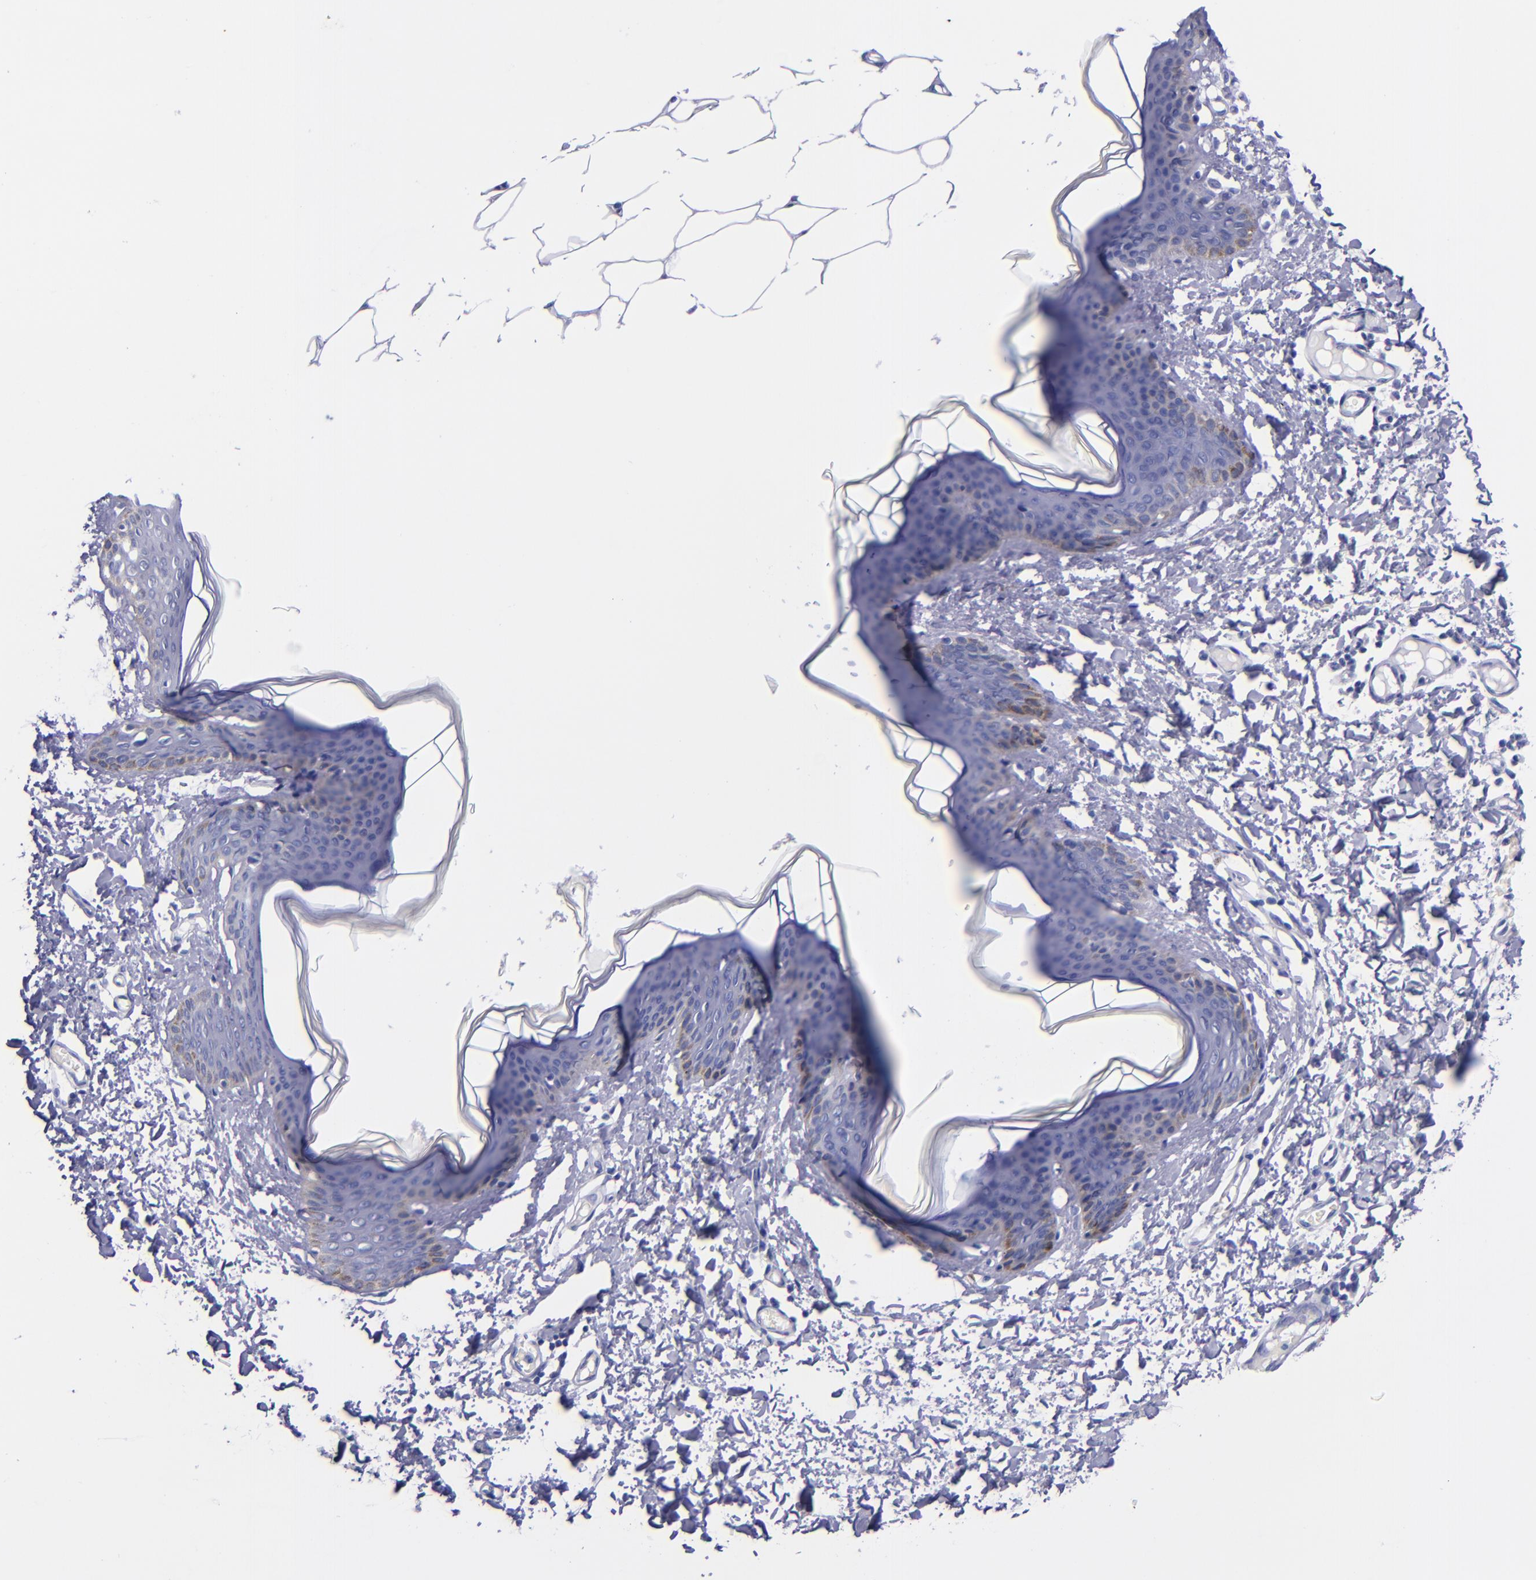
{"staining": {"intensity": "negative", "quantity": "none", "location": "none"}, "tissue": "skin", "cell_type": "Fibroblasts", "image_type": "normal", "snomed": [{"axis": "morphology", "description": "Normal tissue, NOS"}, {"axis": "topography", "description": "Skin"}], "caption": "Protein analysis of normal skin shows no significant positivity in fibroblasts.", "gene": "SV2A", "patient": {"sex": "female", "age": 17}}